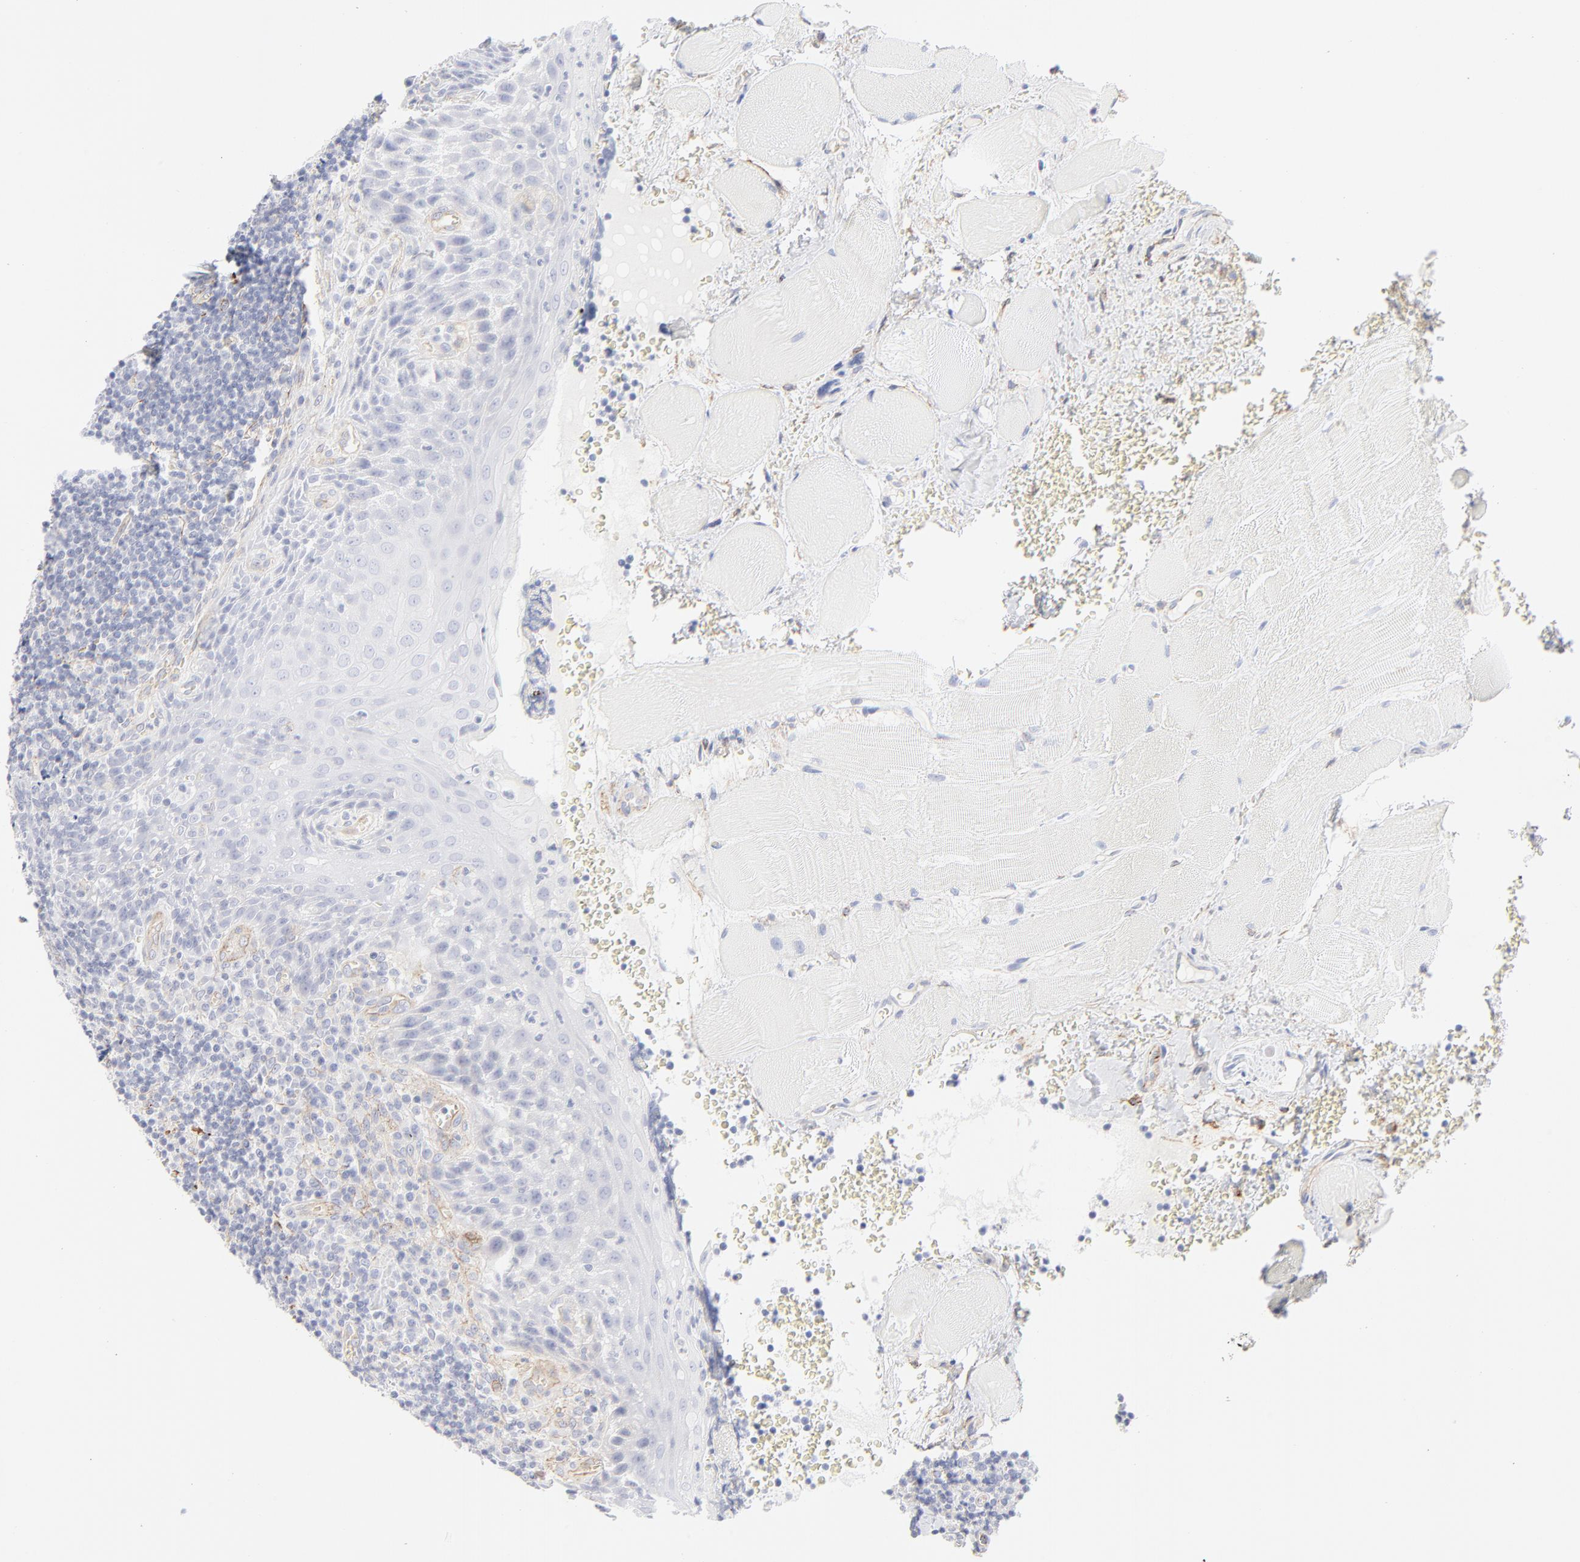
{"staining": {"intensity": "negative", "quantity": "none", "location": "none"}, "tissue": "tonsil", "cell_type": "Germinal center cells", "image_type": "normal", "snomed": [{"axis": "morphology", "description": "Normal tissue, NOS"}, {"axis": "topography", "description": "Tonsil"}], "caption": "Germinal center cells show no significant positivity in benign tonsil. (DAB (3,3'-diaminobenzidine) immunohistochemistry (IHC) with hematoxylin counter stain).", "gene": "ITGA5", "patient": {"sex": "male", "age": 20}}